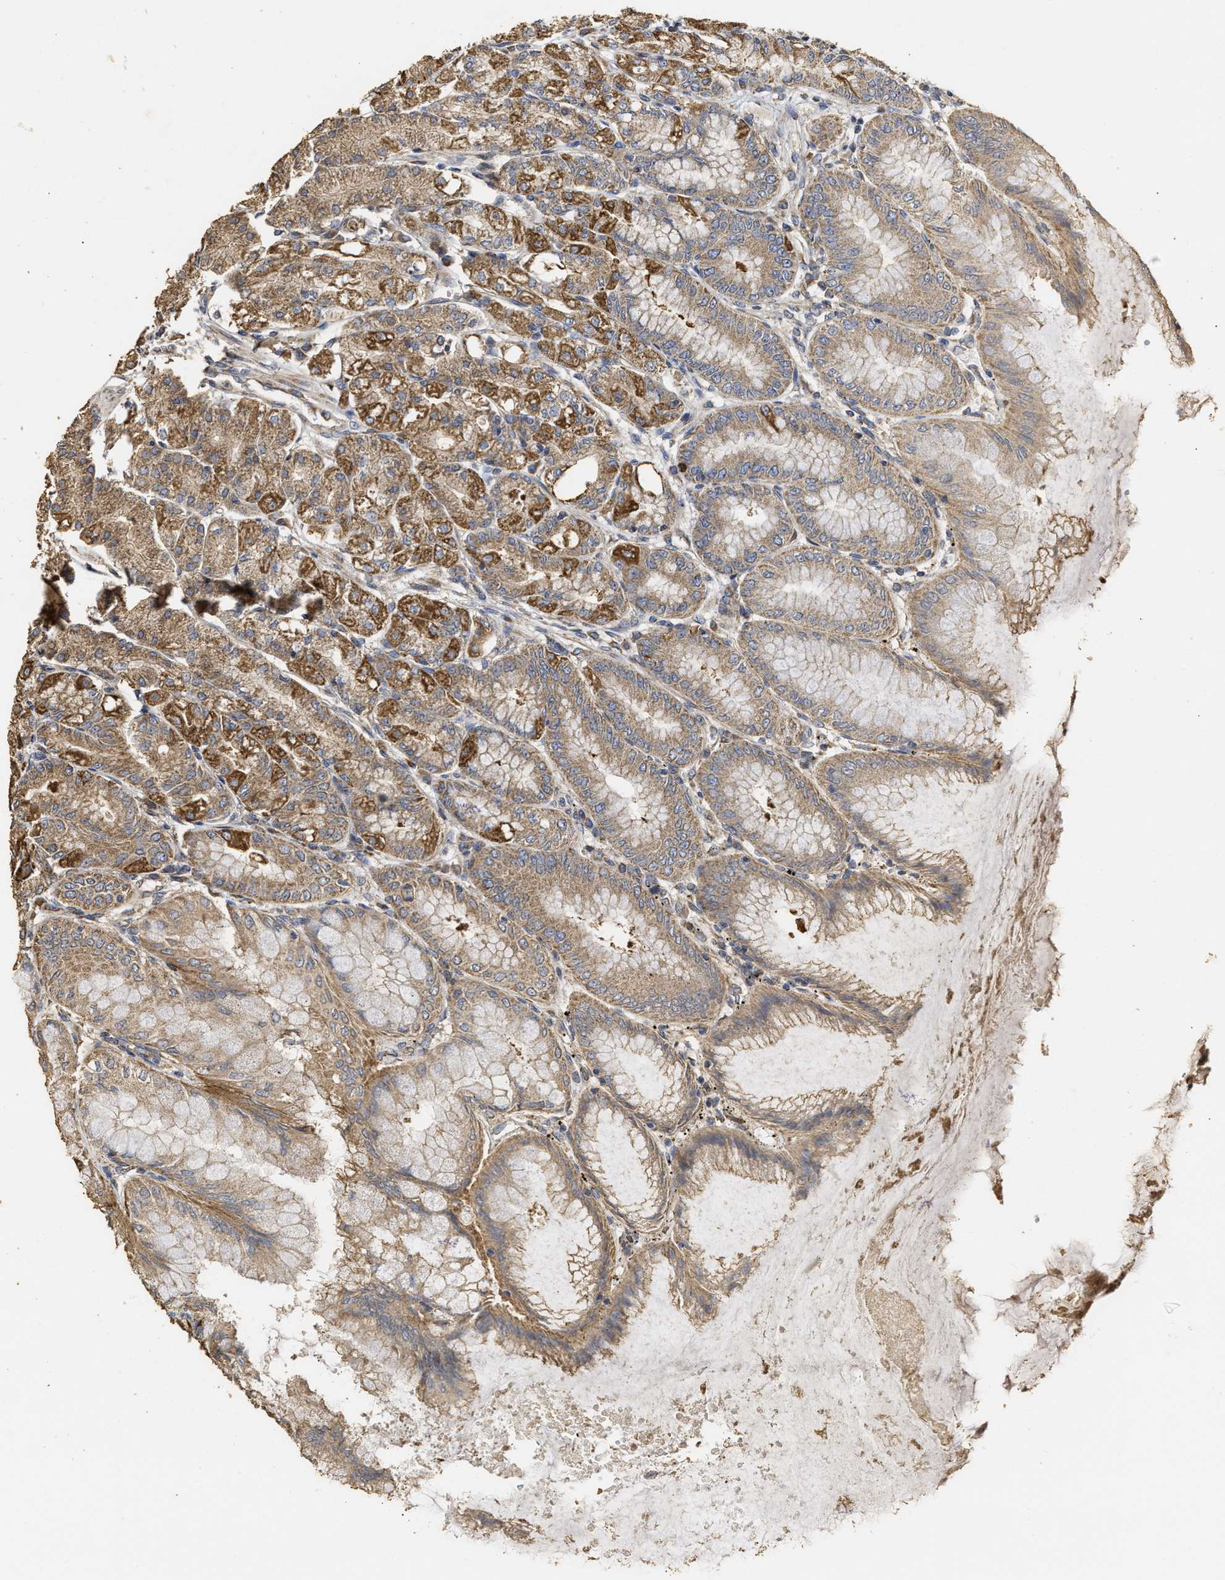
{"staining": {"intensity": "moderate", "quantity": ">75%", "location": "cytoplasmic/membranous"}, "tissue": "stomach", "cell_type": "Glandular cells", "image_type": "normal", "snomed": [{"axis": "morphology", "description": "Normal tissue, NOS"}, {"axis": "topography", "description": "Stomach, lower"}], "caption": "Immunohistochemical staining of normal stomach demonstrates >75% levels of moderate cytoplasmic/membranous protein expression in about >75% of glandular cells.", "gene": "NAV1", "patient": {"sex": "male", "age": 71}}